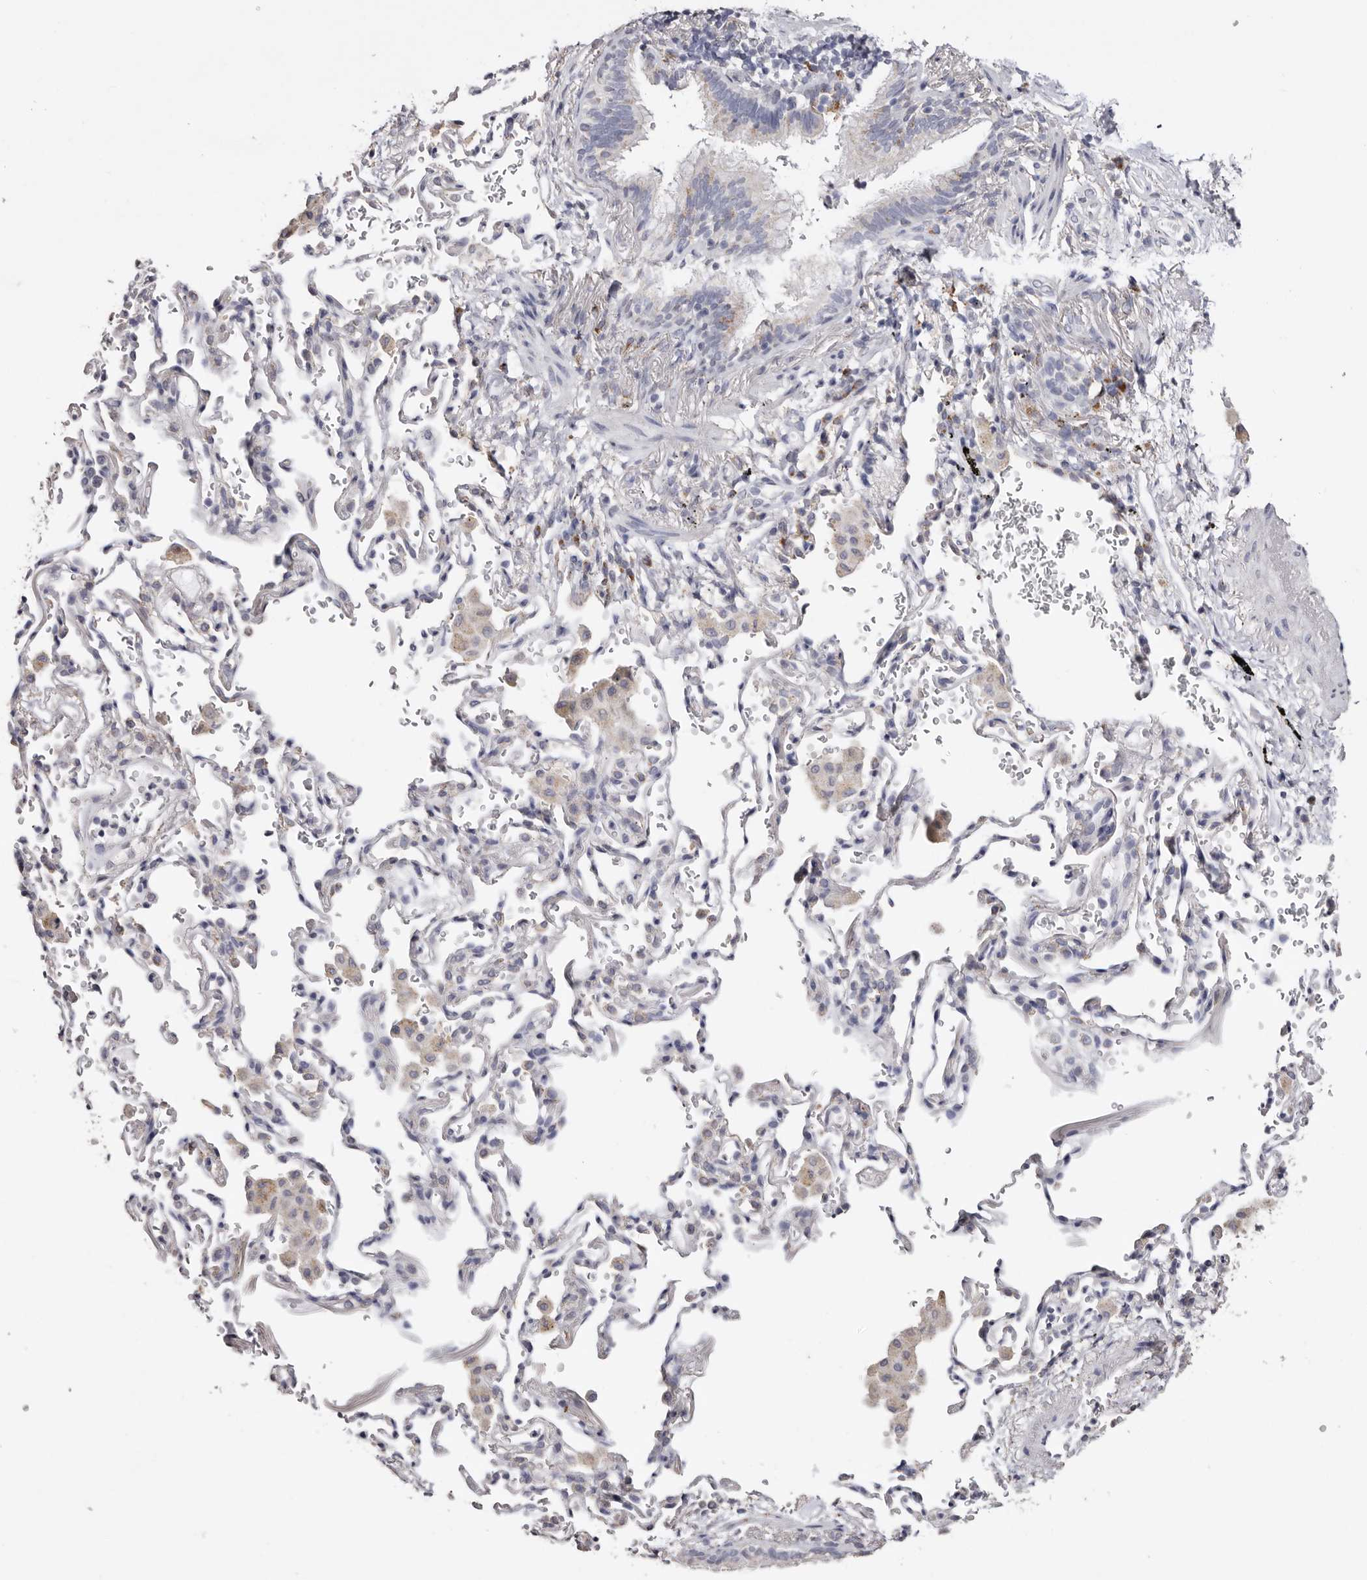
{"staining": {"intensity": "negative", "quantity": "none", "location": "none"}, "tissue": "bronchus", "cell_type": "Respiratory epithelial cells", "image_type": "normal", "snomed": [{"axis": "morphology", "description": "Normal tissue, NOS"}, {"axis": "morphology", "description": "Inflammation, NOS"}, {"axis": "topography", "description": "Bronchus"}], "caption": "Immunohistochemistry (IHC) histopathology image of unremarkable bronchus stained for a protein (brown), which exhibits no positivity in respiratory epithelial cells. (Stains: DAB (3,3'-diaminobenzidine) immunohistochemistry with hematoxylin counter stain, Microscopy: brightfield microscopy at high magnification).", "gene": "LGALS7B", "patient": {"sex": "male", "age": 69}}